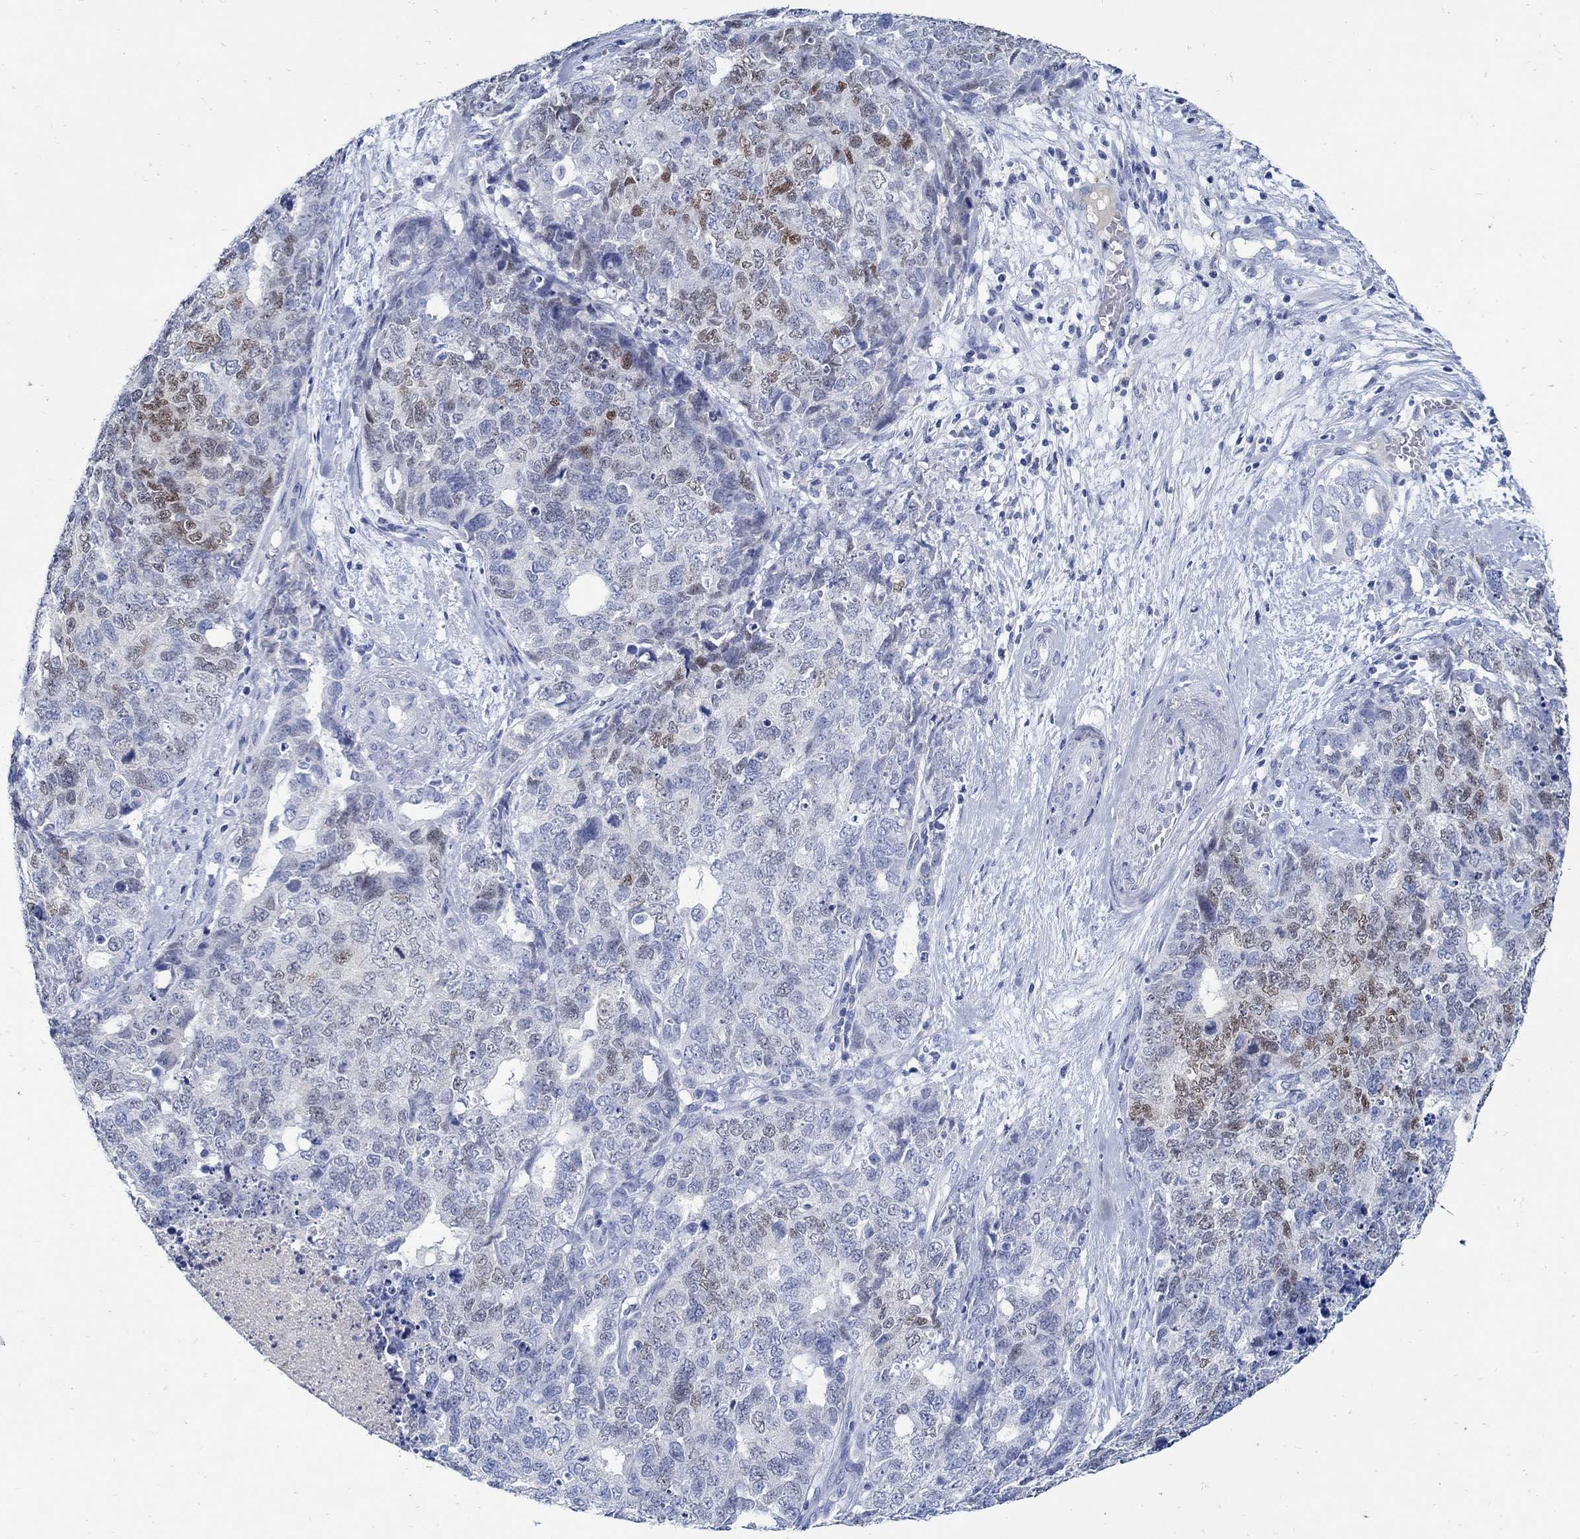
{"staining": {"intensity": "moderate", "quantity": "<25%", "location": "nuclear"}, "tissue": "cervical cancer", "cell_type": "Tumor cells", "image_type": "cancer", "snomed": [{"axis": "morphology", "description": "Squamous cell carcinoma, NOS"}, {"axis": "topography", "description": "Cervix"}], "caption": "The image shows staining of cervical cancer, revealing moderate nuclear protein expression (brown color) within tumor cells.", "gene": "PAX9", "patient": {"sex": "female", "age": 63}}